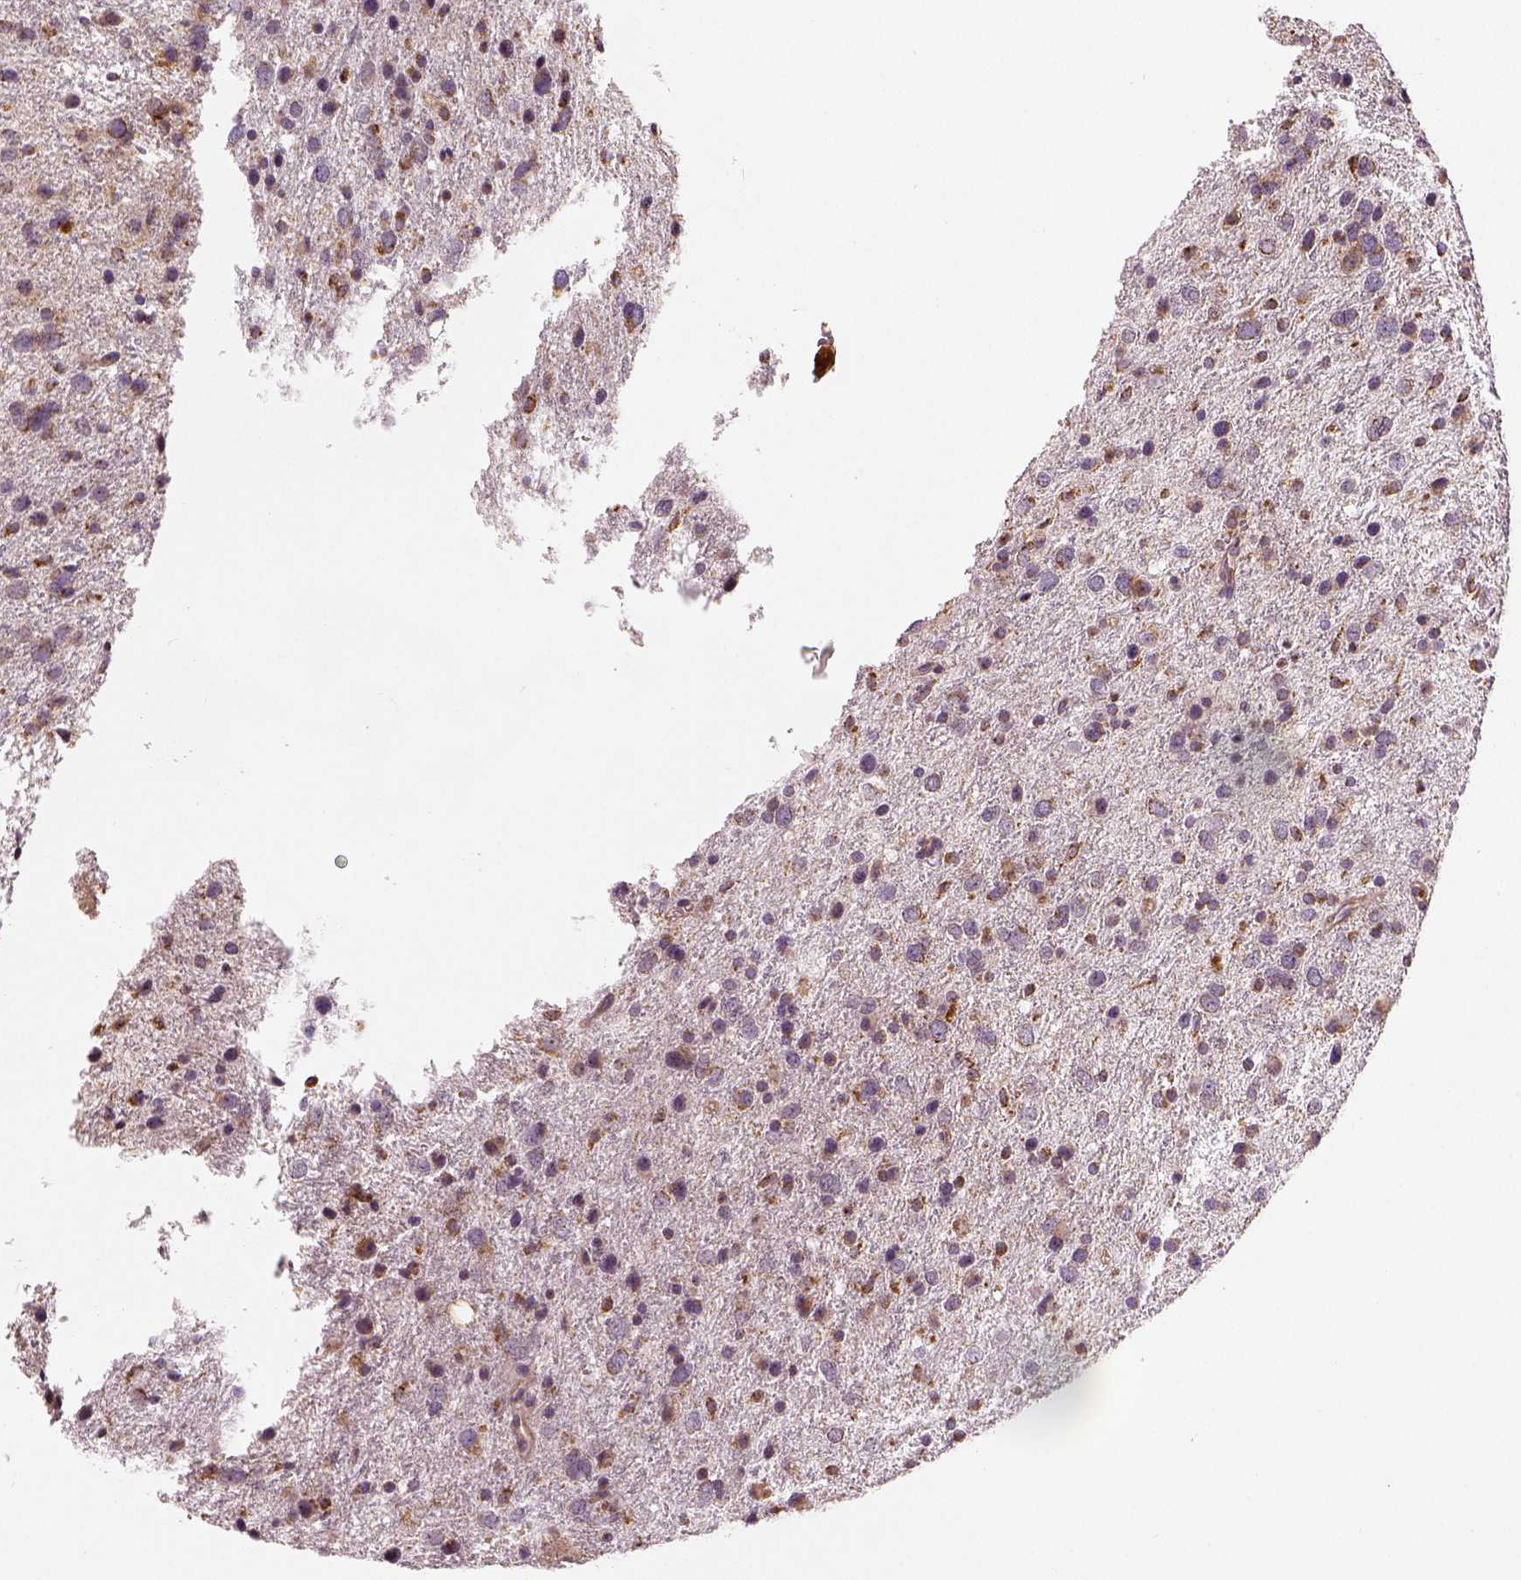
{"staining": {"intensity": "moderate", "quantity": ">75%", "location": "cytoplasmic/membranous"}, "tissue": "glioma", "cell_type": "Tumor cells", "image_type": "cancer", "snomed": [{"axis": "morphology", "description": "Glioma, malignant, Low grade"}, {"axis": "topography", "description": "Brain"}], "caption": "Malignant glioma (low-grade) stained with immunohistochemistry (IHC) demonstrates moderate cytoplasmic/membranous positivity in approximately >75% of tumor cells.", "gene": "PGAM5", "patient": {"sex": "female", "age": 55}}